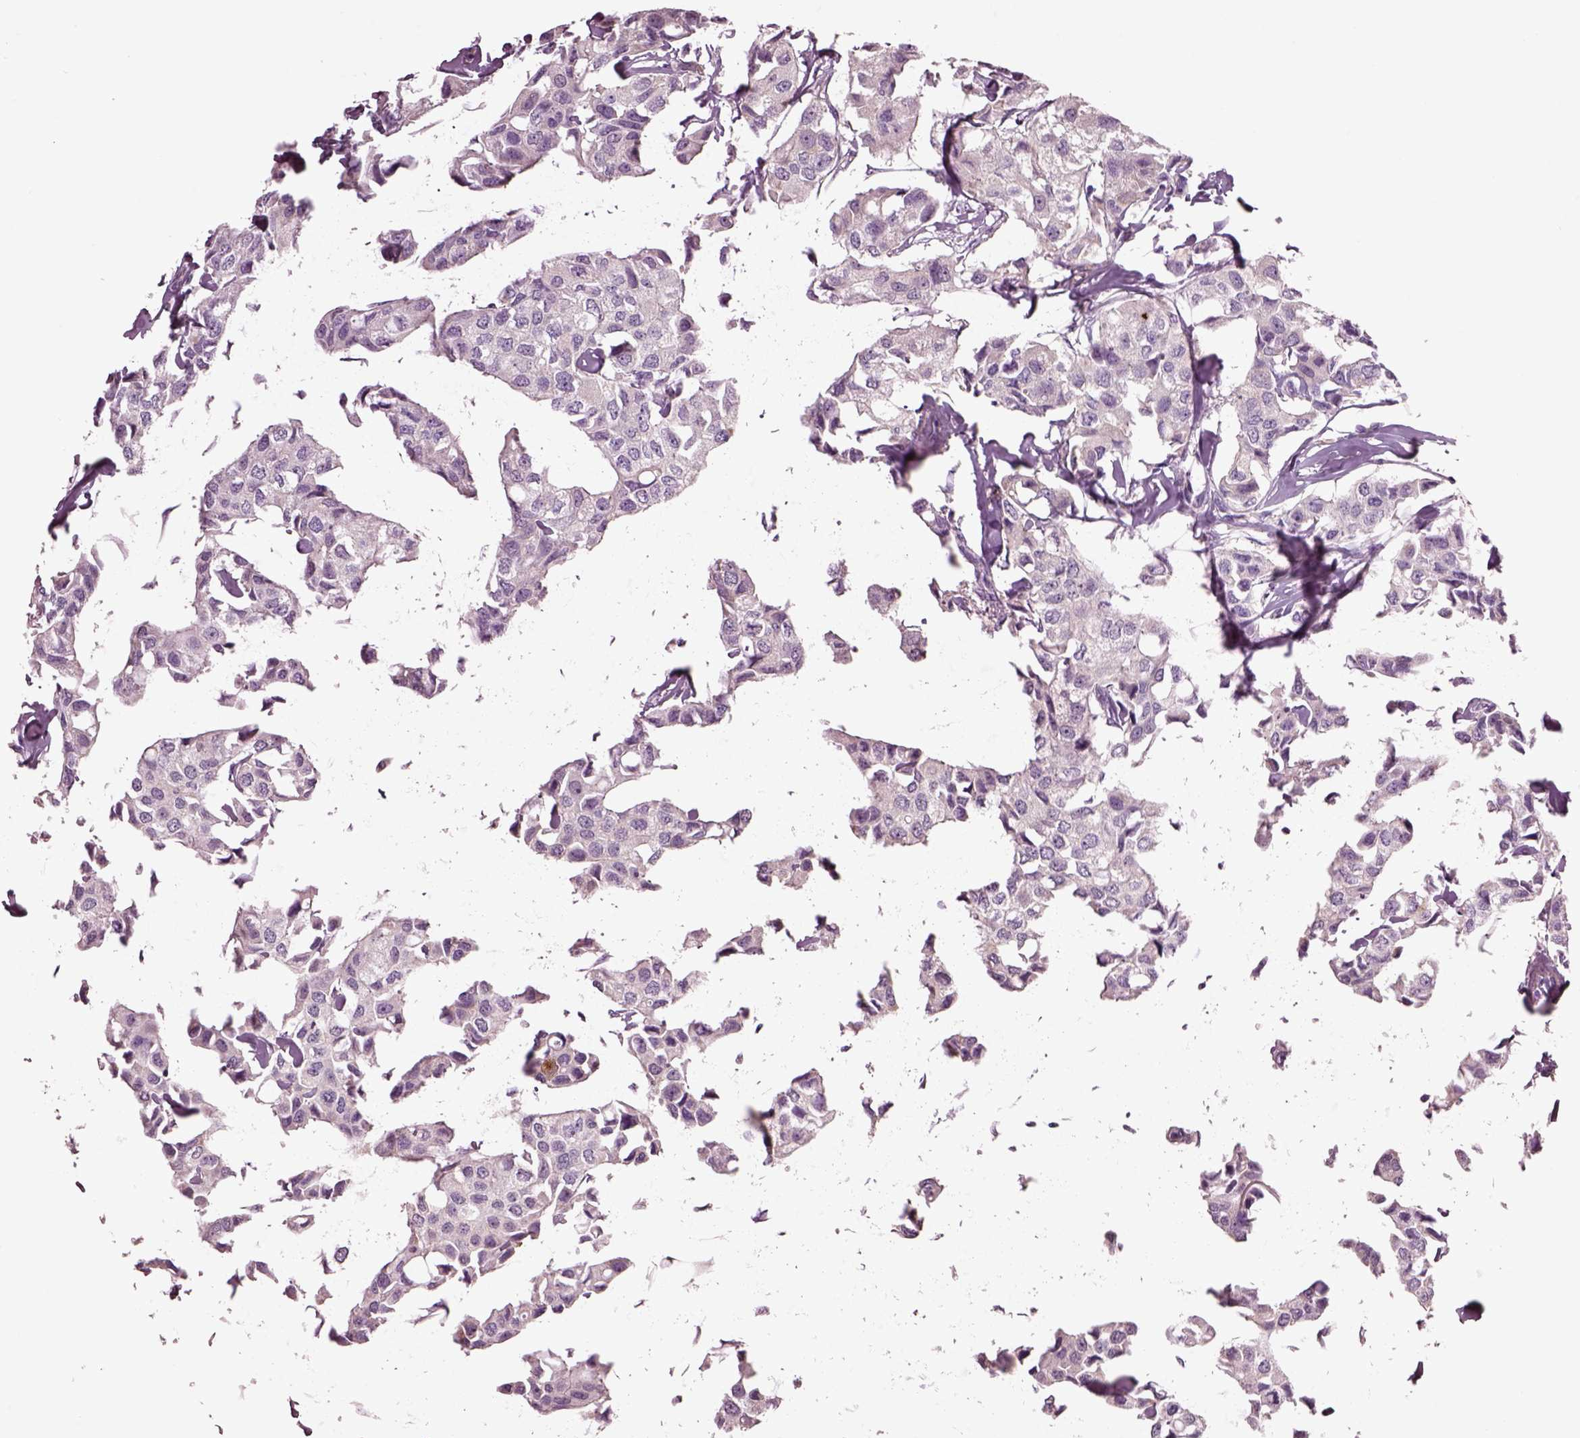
{"staining": {"intensity": "negative", "quantity": "none", "location": "none"}, "tissue": "breast cancer", "cell_type": "Tumor cells", "image_type": "cancer", "snomed": [{"axis": "morphology", "description": "Duct carcinoma"}, {"axis": "topography", "description": "Breast"}], "caption": "Histopathology image shows no significant protein staining in tumor cells of breast cancer. Nuclei are stained in blue.", "gene": "CLPSL1", "patient": {"sex": "female", "age": 80}}